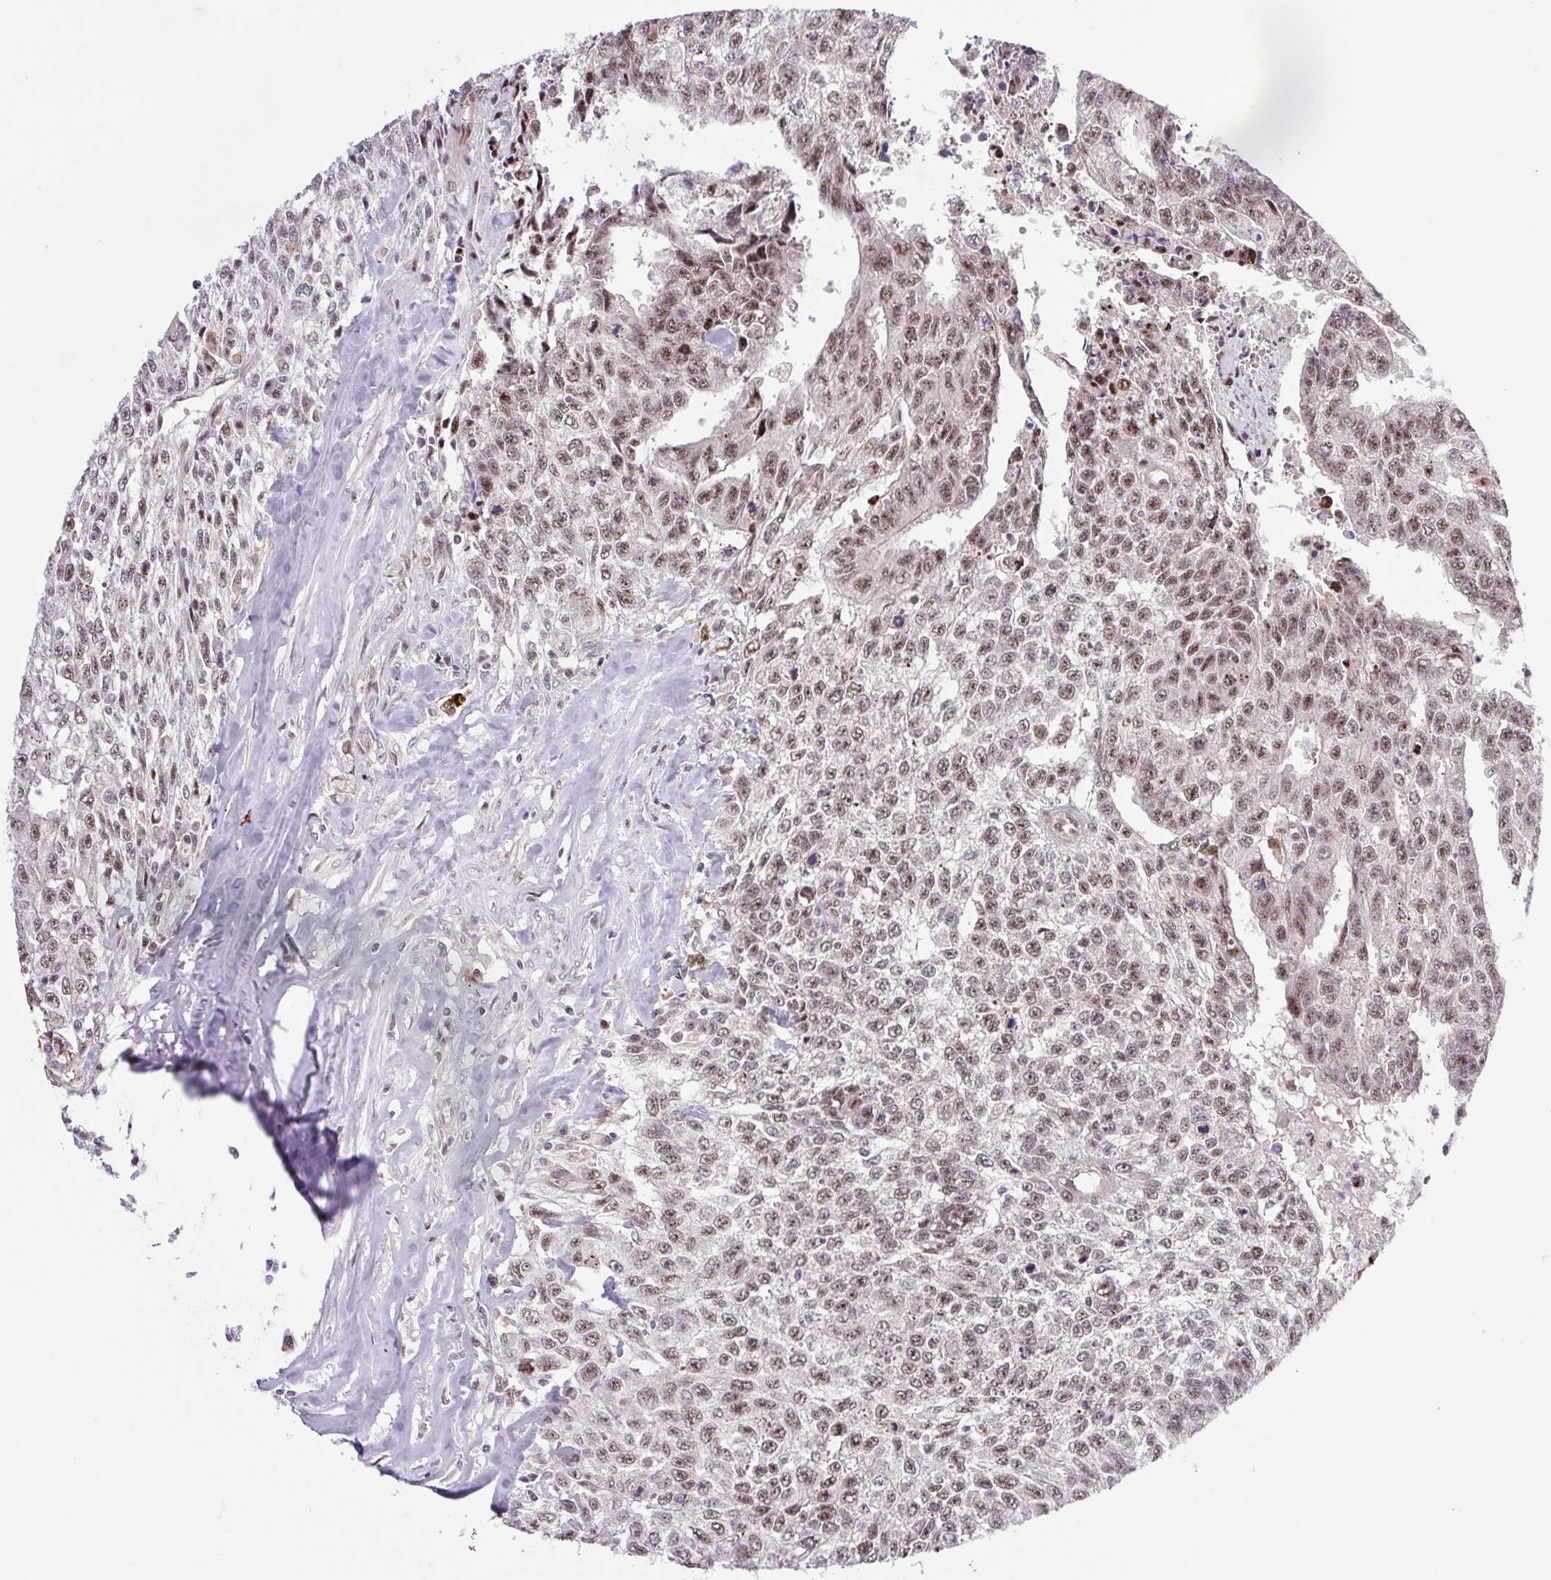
{"staining": {"intensity": "weak", "quantity": ">75%", "location": "nuclear"}, "tissue": "testis cancer", "cell_type": "Tumor cells", "image_type": "cancer", "snomed": [{"axis": "morphology", "description": "Carcinoma, Embryonal, NOS"}, {"axis": "morphology", "description": "Teratoma, malignant, NOS"}, {"axis": "topography", "description": "Testis"}], "caption": "Testis cancer (malignant teratoma) tissue reveals weak nuclear expression in approximately >75% of tumor cells", "gene": "ERG", "patient": {"sex": "male", "age": 24}}